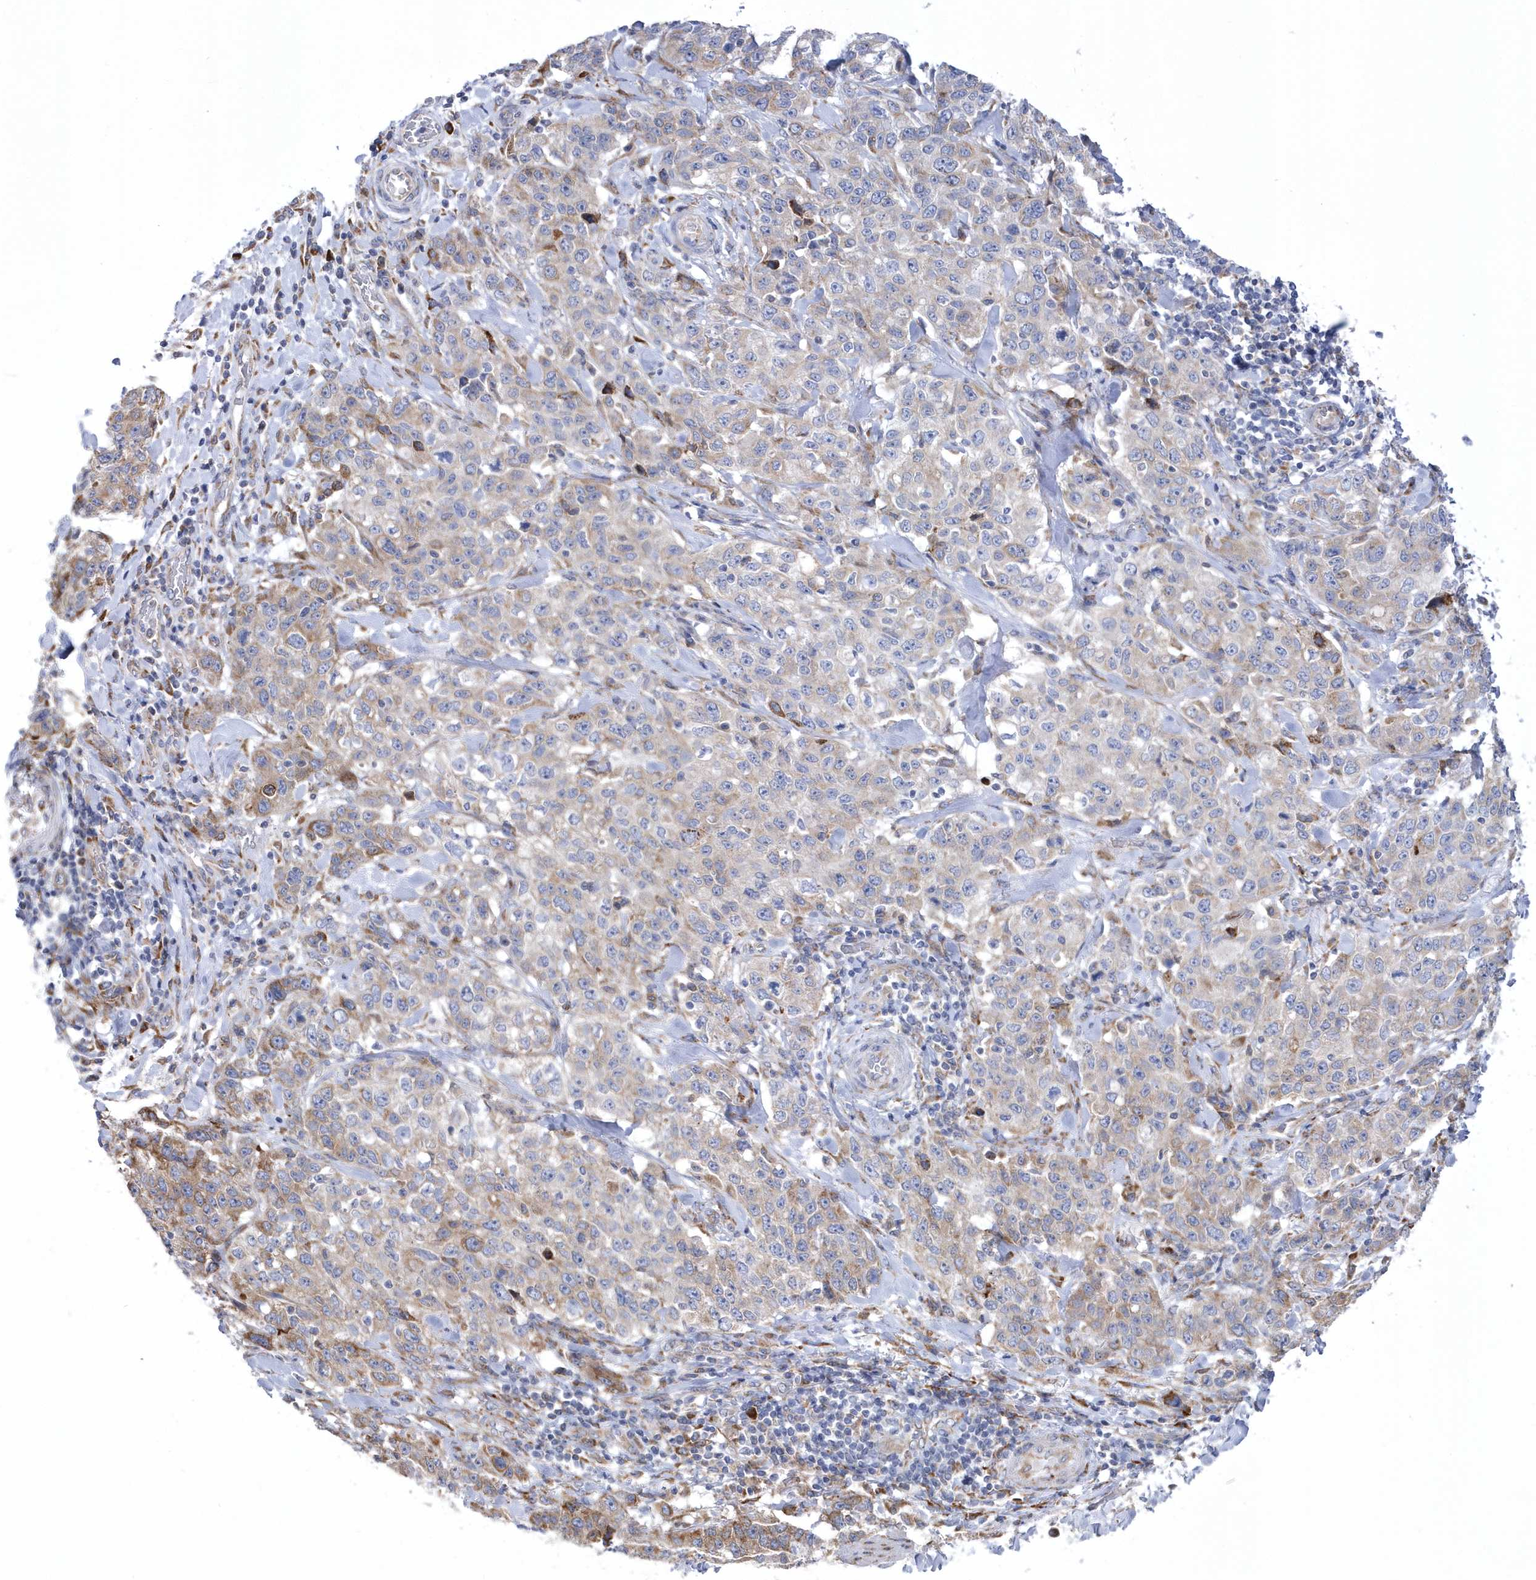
{"staining": {"intensity": "weak", "quantity": "<25%", "location": "cytoplasmic/membranous"}, "tissue": "stomach cancer", "cell_type": "Tumor cells", "image_type": "cancer", "snomed": [{"axis": "morphology", "description": "Adenocarcinoma, NOS"}, {"axis": "topography", "description": "Stomach"}], "caption": "A photomicrograph of human stomach adenocarcinoma is negative for staining in tumor cells.", "gene": "MED31", "patient": {"sex": "male", "age": 48}}